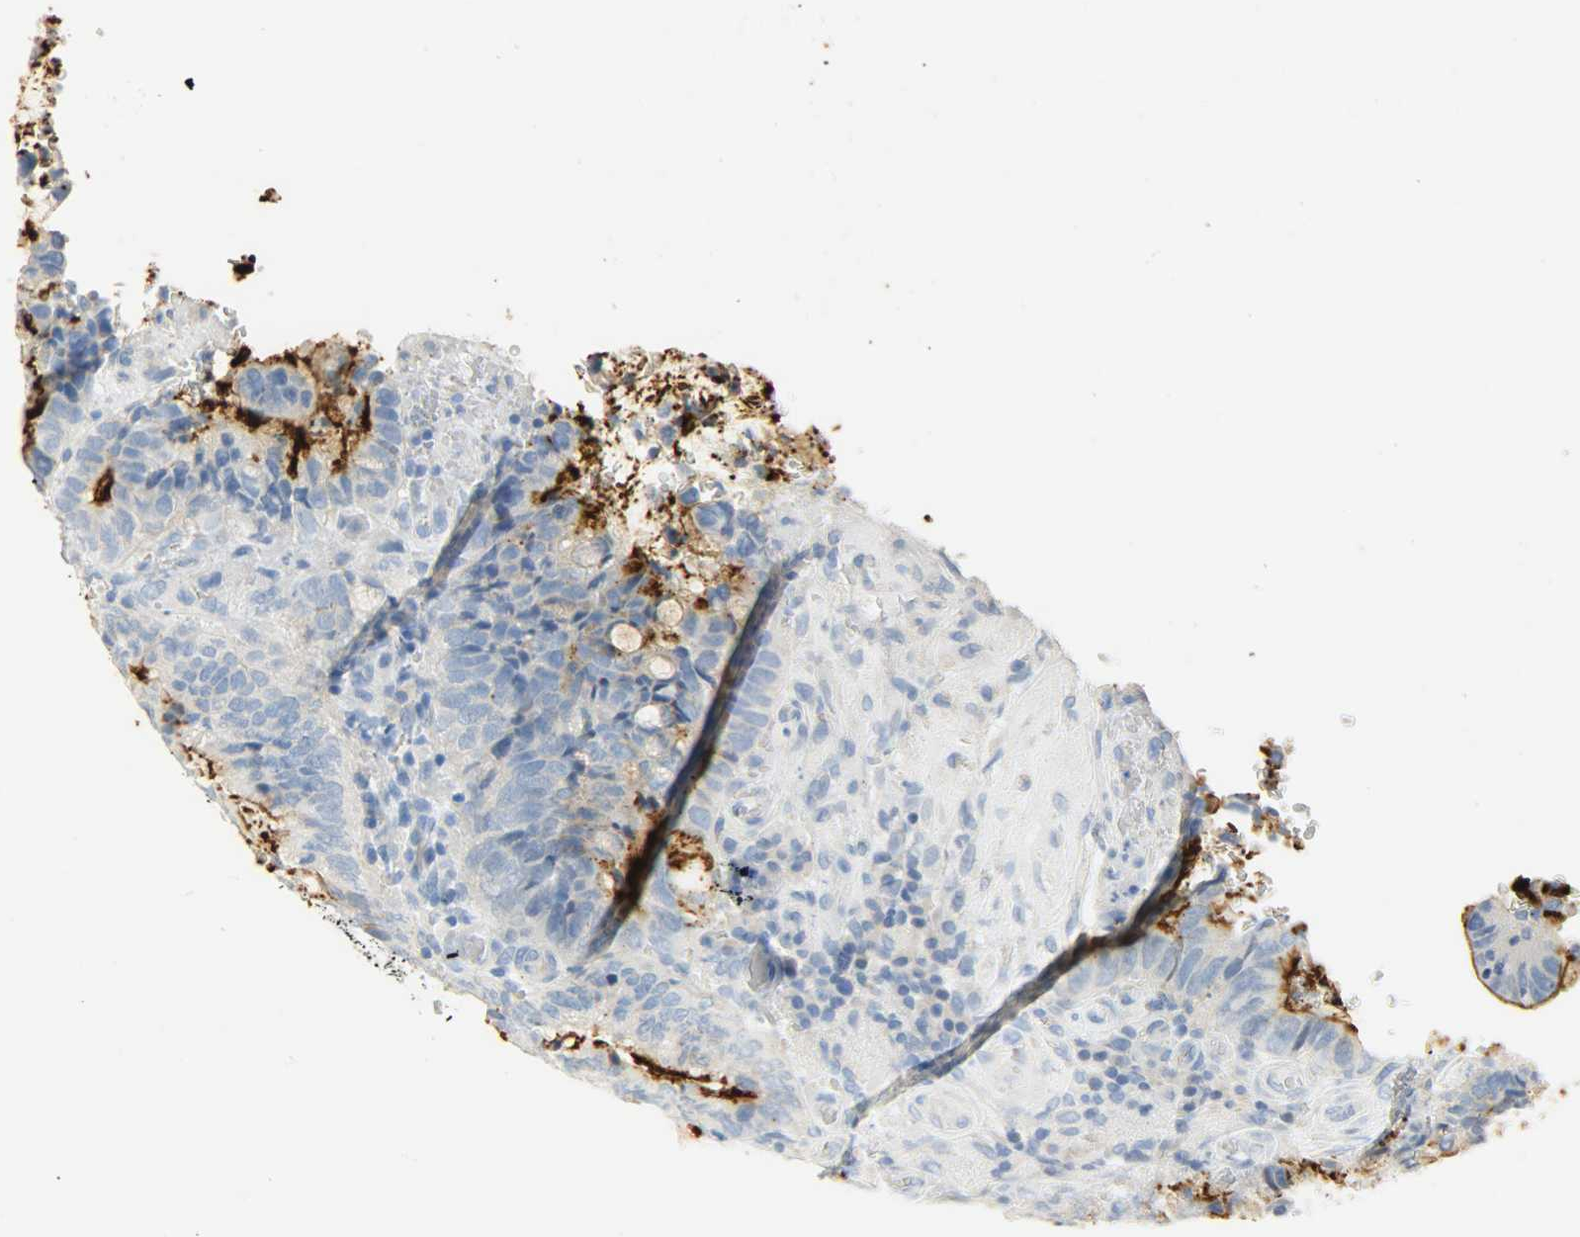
{"staining": {"intensity": "strong", "quantity": ">75%", "location": "cytoplasmic/membranous"}, "tissue": "colorectal cancer", "cell_type": "Tumor cells", "image_type": "cancer", "snomed": [{"axis": "morphology", "description": "Normal tissue, NOS"}, {"axis": "morphology", "description": "Adenocarcinoma, NOS"}, {"axis": "topography", "description": "Rectum"}, {"axis": "topography", "description": "Peripheral nerve tissue"}], "caption": "DAB immunohistochemical staining of human adenocarcinoma (colorectal) demonstrates strong cytoplasmic/membranous protein expression in approximately >75% of tumor cells. (DAB IHC with brightfield microscopy, high magnification).", "gene": "PROM1", "patient": {"sex": "male", "age": 92}}